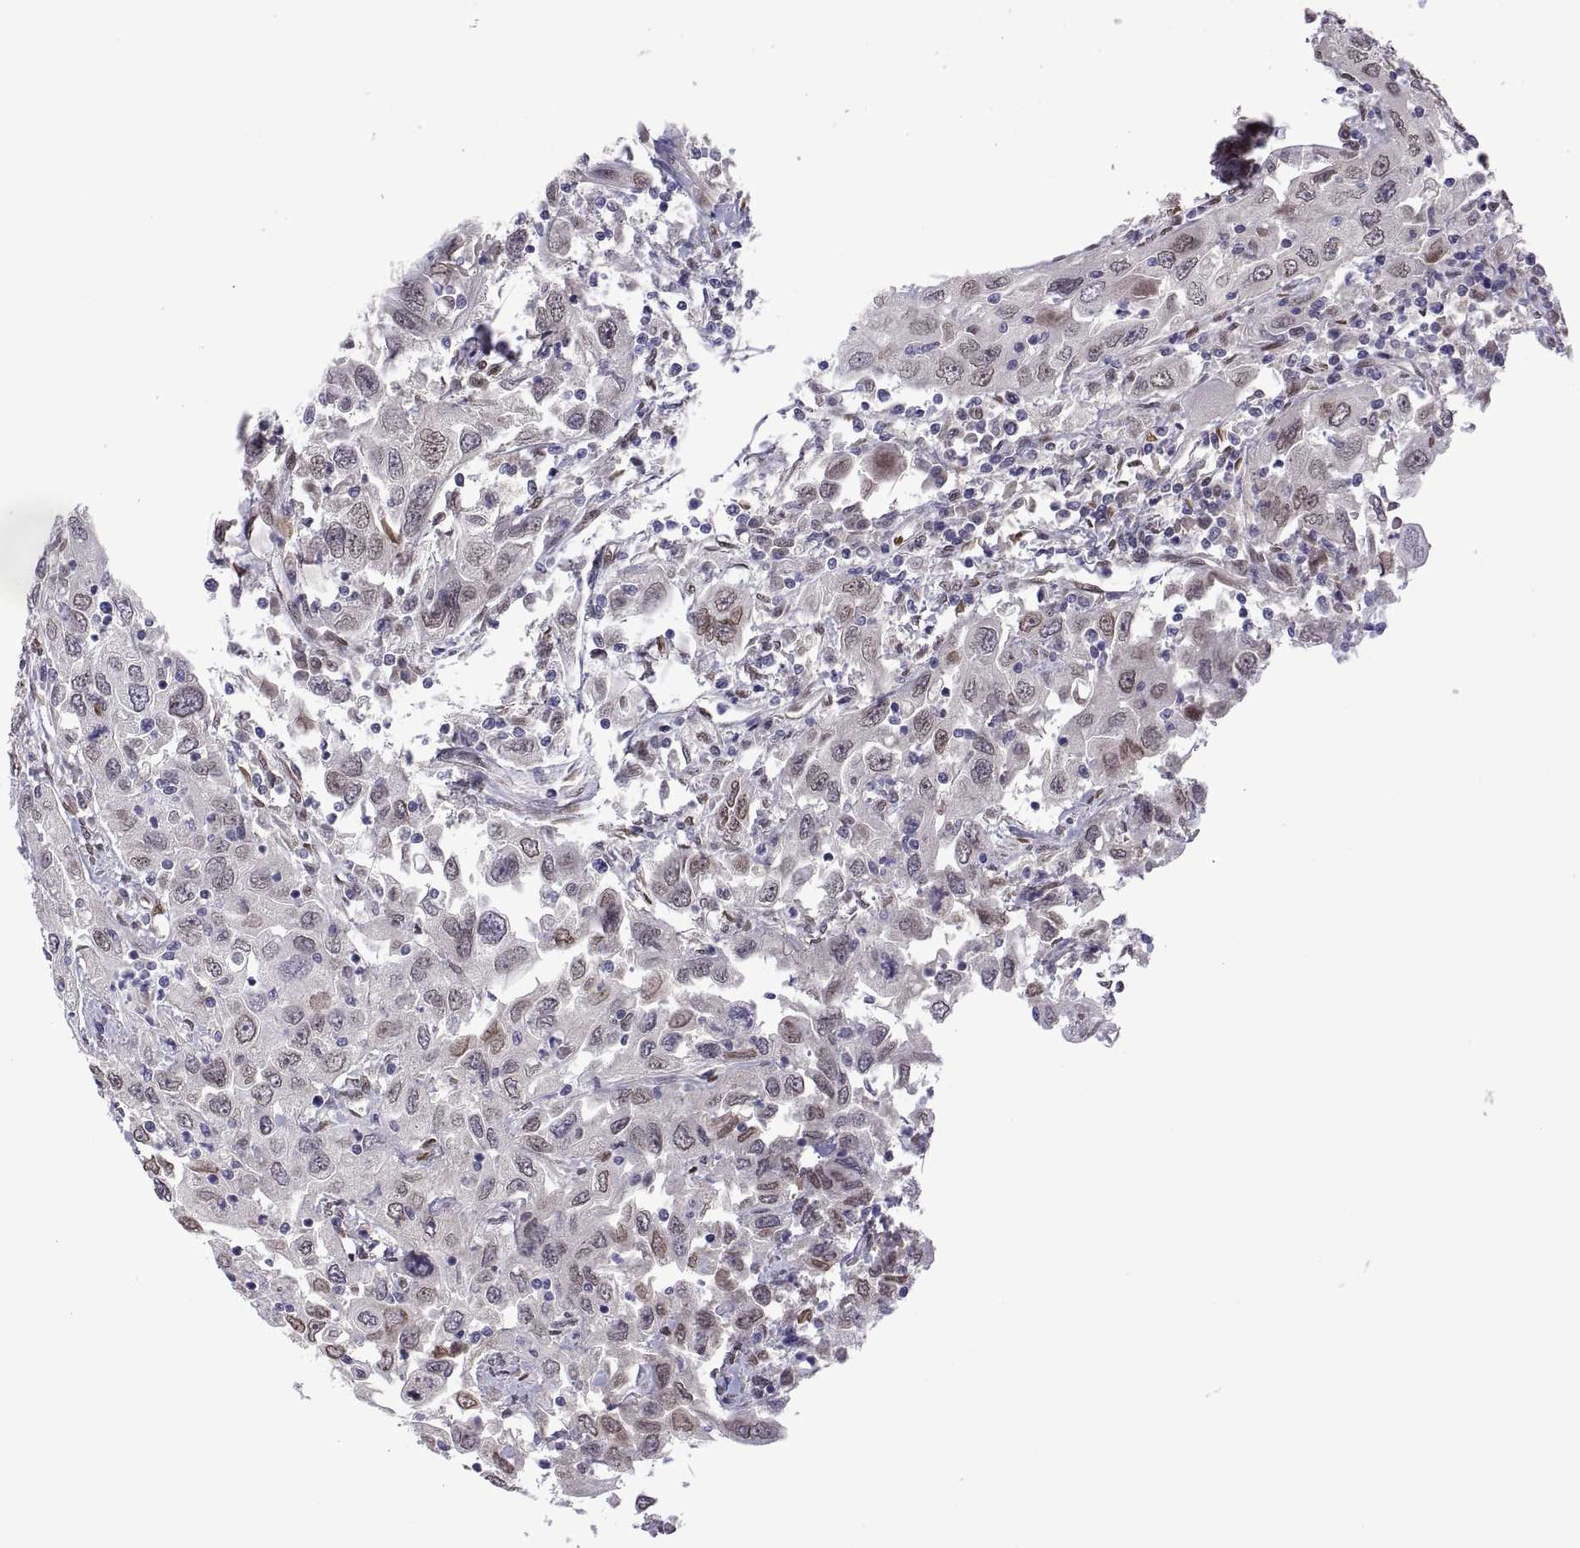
{"staining": {"intensity": "weak", "quantity": "25%-75%", "location": "nuclear"}, "tissue": "urothelial cancer", "cell_type": "Tumor cells", "image_type": "cancer", "snomed": [{"axis": "morphology", "description": "Urothelial carcinoma, High grade"}, {"axis": "topography", "description": "Urinary bladder"}], "caption": "Human urothelial carcinoma (high-grade) stained with a protein marker reveals weak staining in tumor cells.", "gene": "NR4A1", "patient": {"sex": "male", "age": 76}}